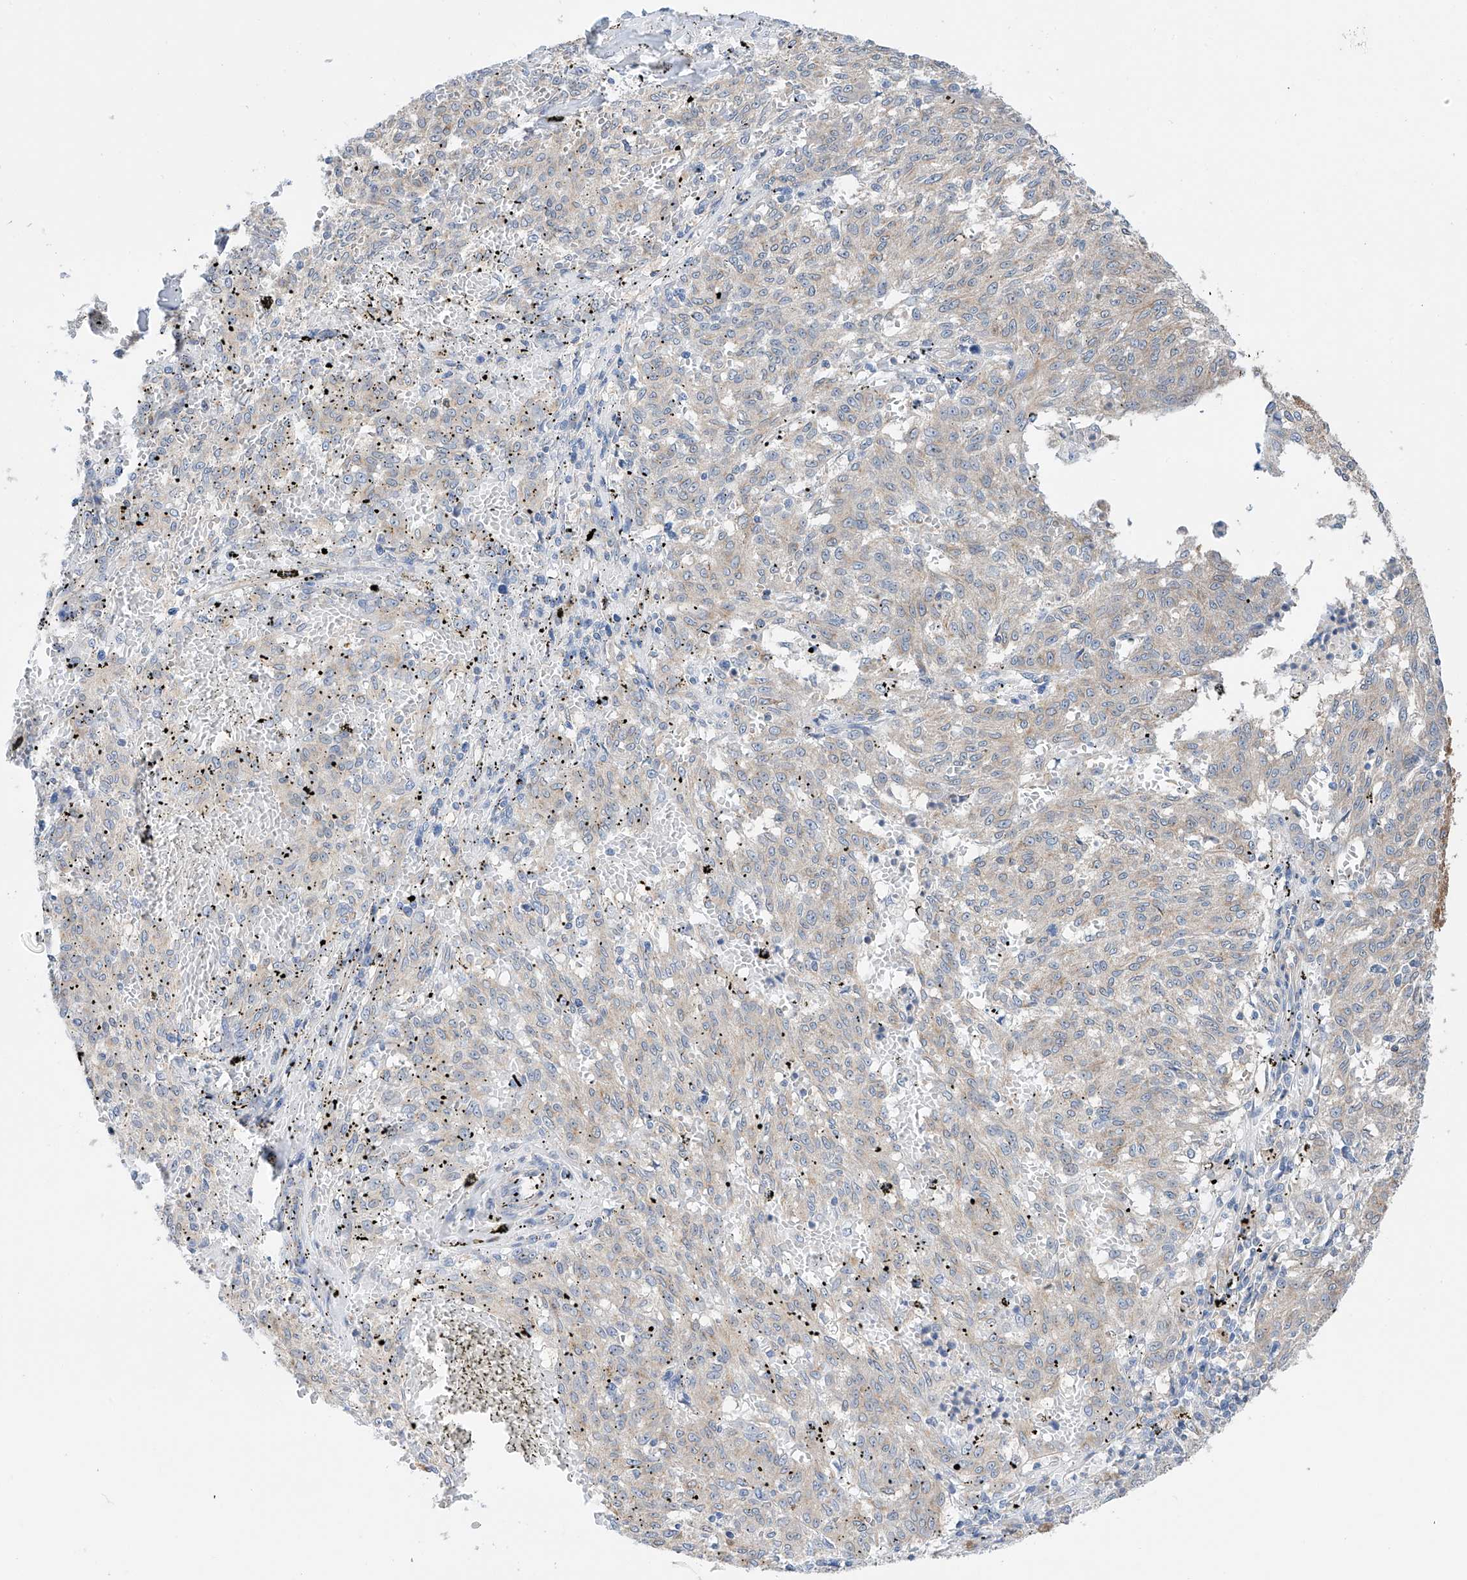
{"staining": {"intensity": "negative", "quantity": "none", "location": "none"}, "tissue": "melanoma", "cell_type": "Tumor cells", "image_type": "cancer", "snomed": [{"axis": "morphology", "description": "Malignant melanoma, NOS"}, {"axis": "topography", "description": "Skin"}], "caption": "DAB immunohistochemical staining of human malignant melanoma shows no significant staining in tumor cells.", "gene": "SLC22A7", "patient": {"sex": "female", "age": 72}}